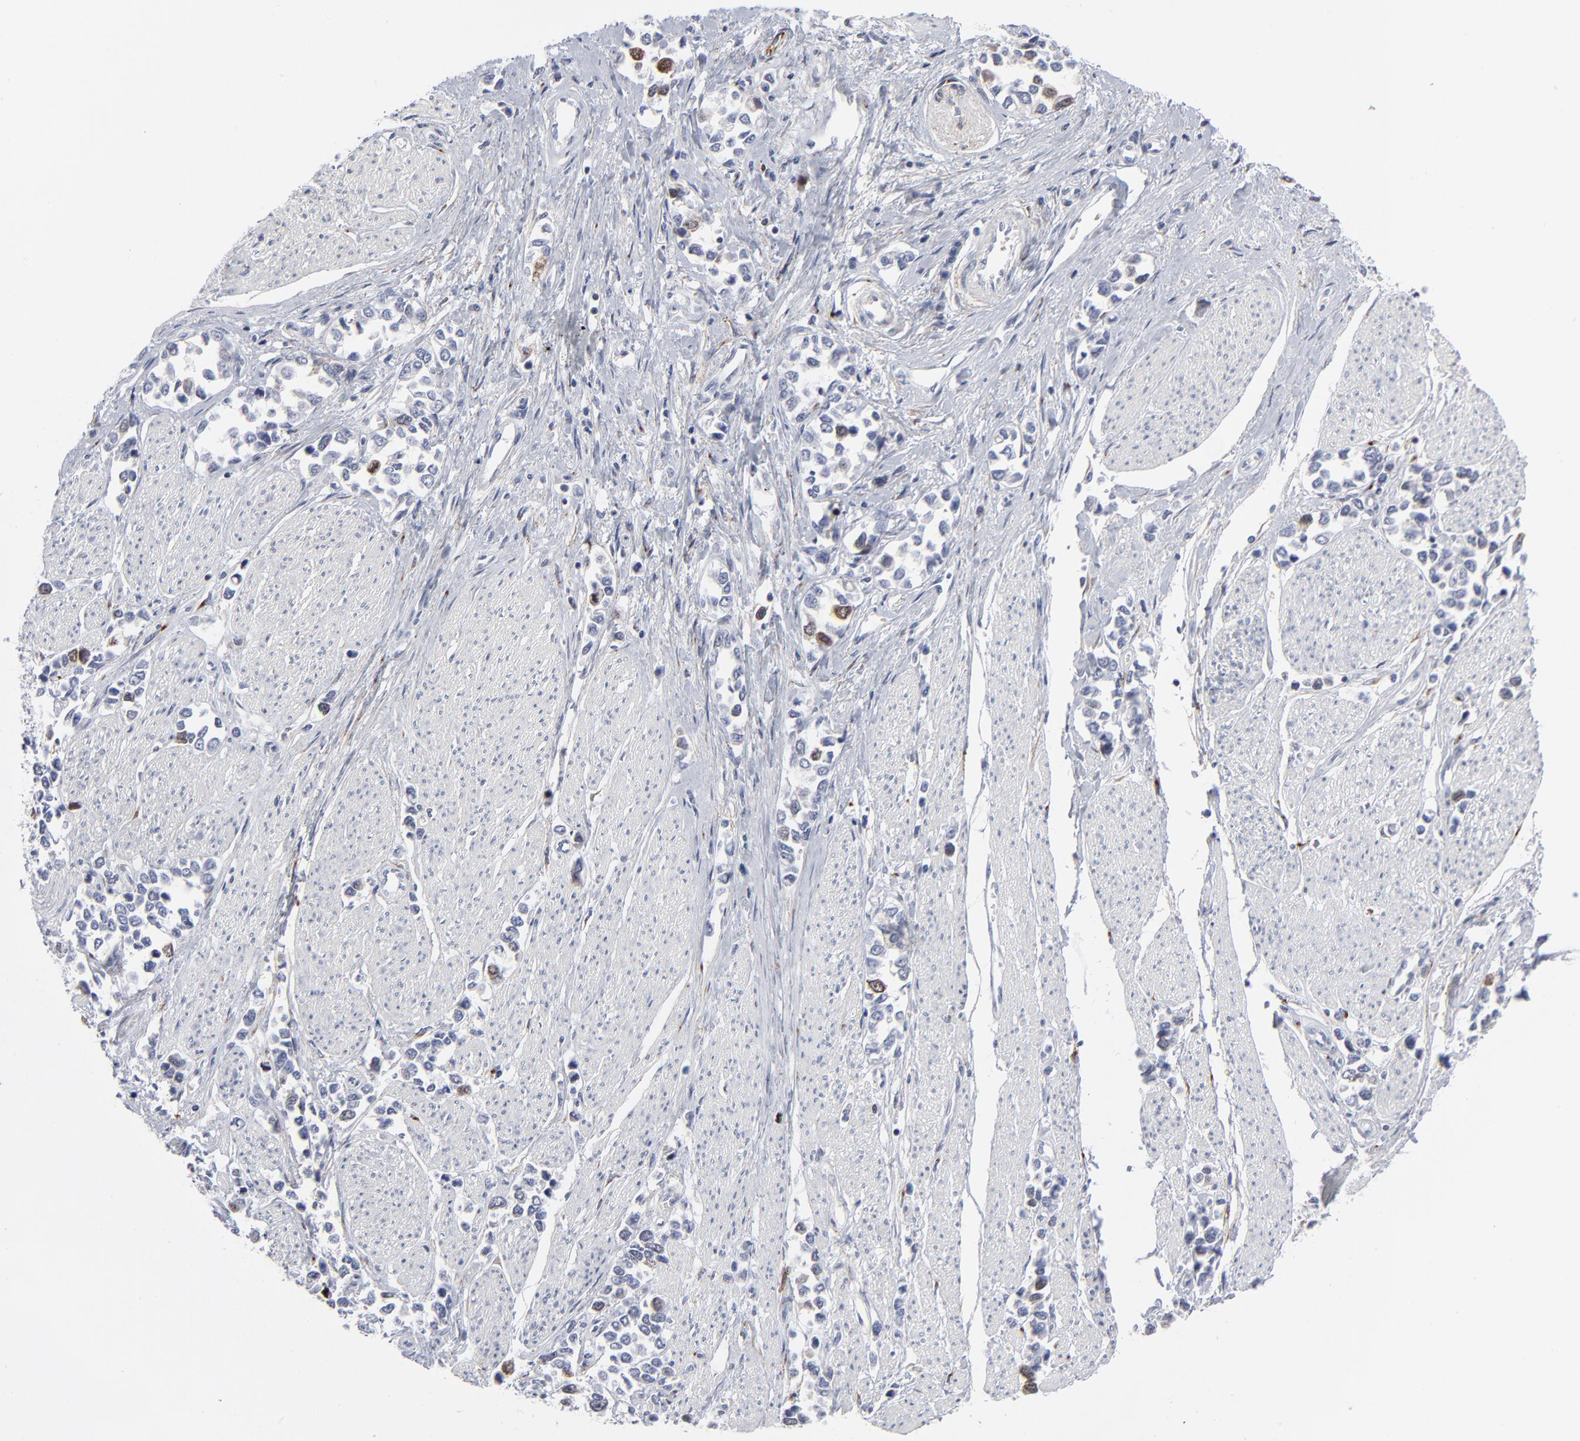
{"staining": {"intensity": "weak", "quantity": "<25%", "location": "nuclear"}, "tissue": "stomach cancer", "cell_type": "Tumor cells", "image_type": "cancer", "snomed": [{"axis": "morphology", "description": "Adenocarcinoma, NOS"}, {"axis": "topography", "description": "Stomach, upper"}], "caption": "High magnification brightfield microscopy of stomach cancer stained with DAB (3,3'-diaminobenzidine) (brown) and counterstained with hematoxylin (blue): tumor cells show no significant positivity. (DAB immunohistochemistry, high magnification).", "gene": "AURKA", "patient": {"sex": "male", "age": 76}}